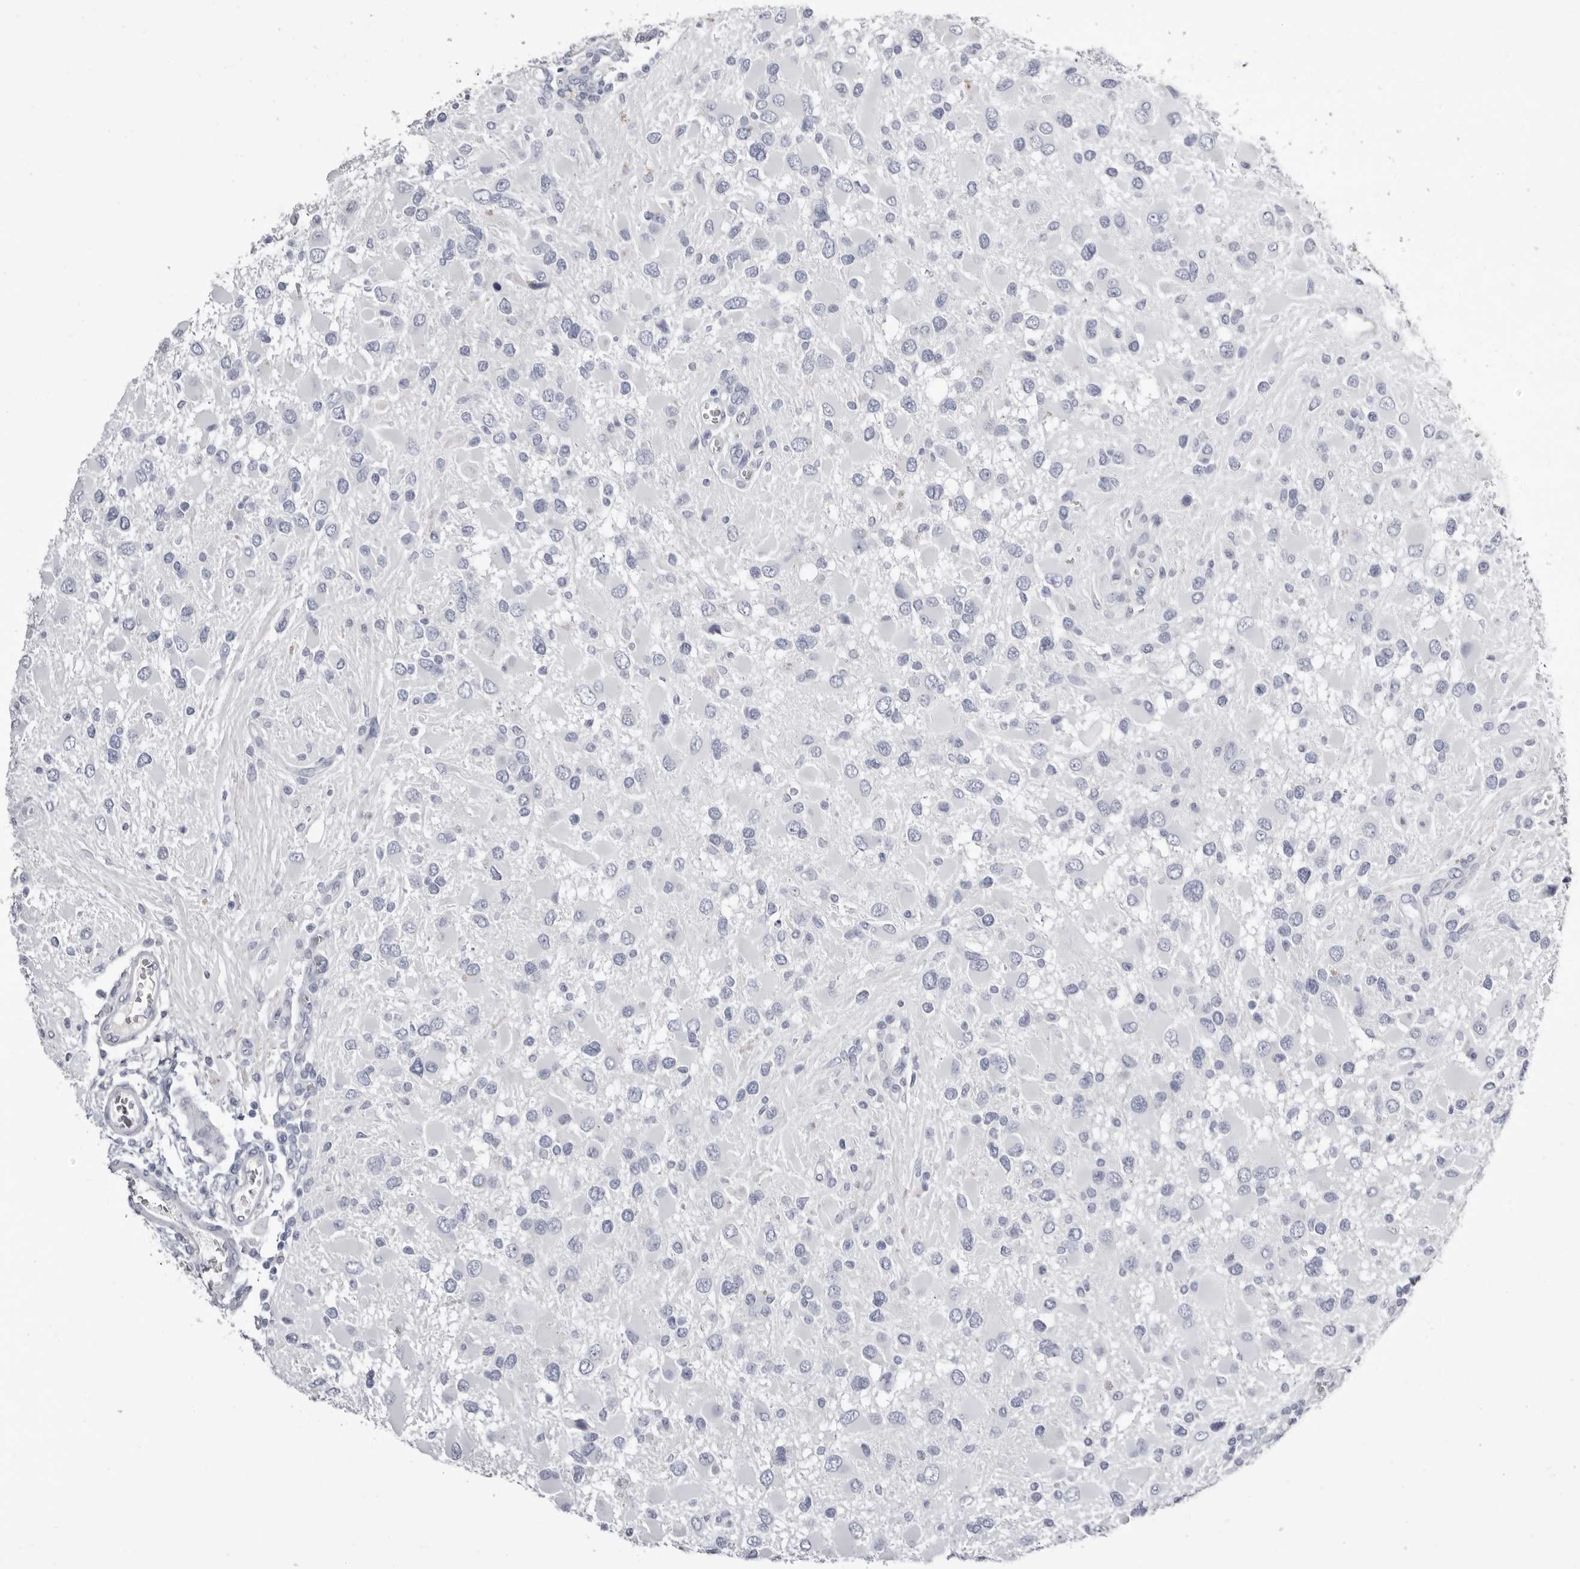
{"staining": {"intensity": "negative", "quantity": "none", "location": "none"}, "tissue": "glioma", "cell_type": "Tumor cells", "image_type": "cancer", "snomed": [{"axis": "morphology", "description": "Glioma, malignant, High grade"}, {"axis": "topography", "description": "Brain"}], "caption": "There is no significant staining in tumor cells of malignant glioma (high-grade).", "gene": "LPO", "patient": {"sex": "male", "age": 53}}